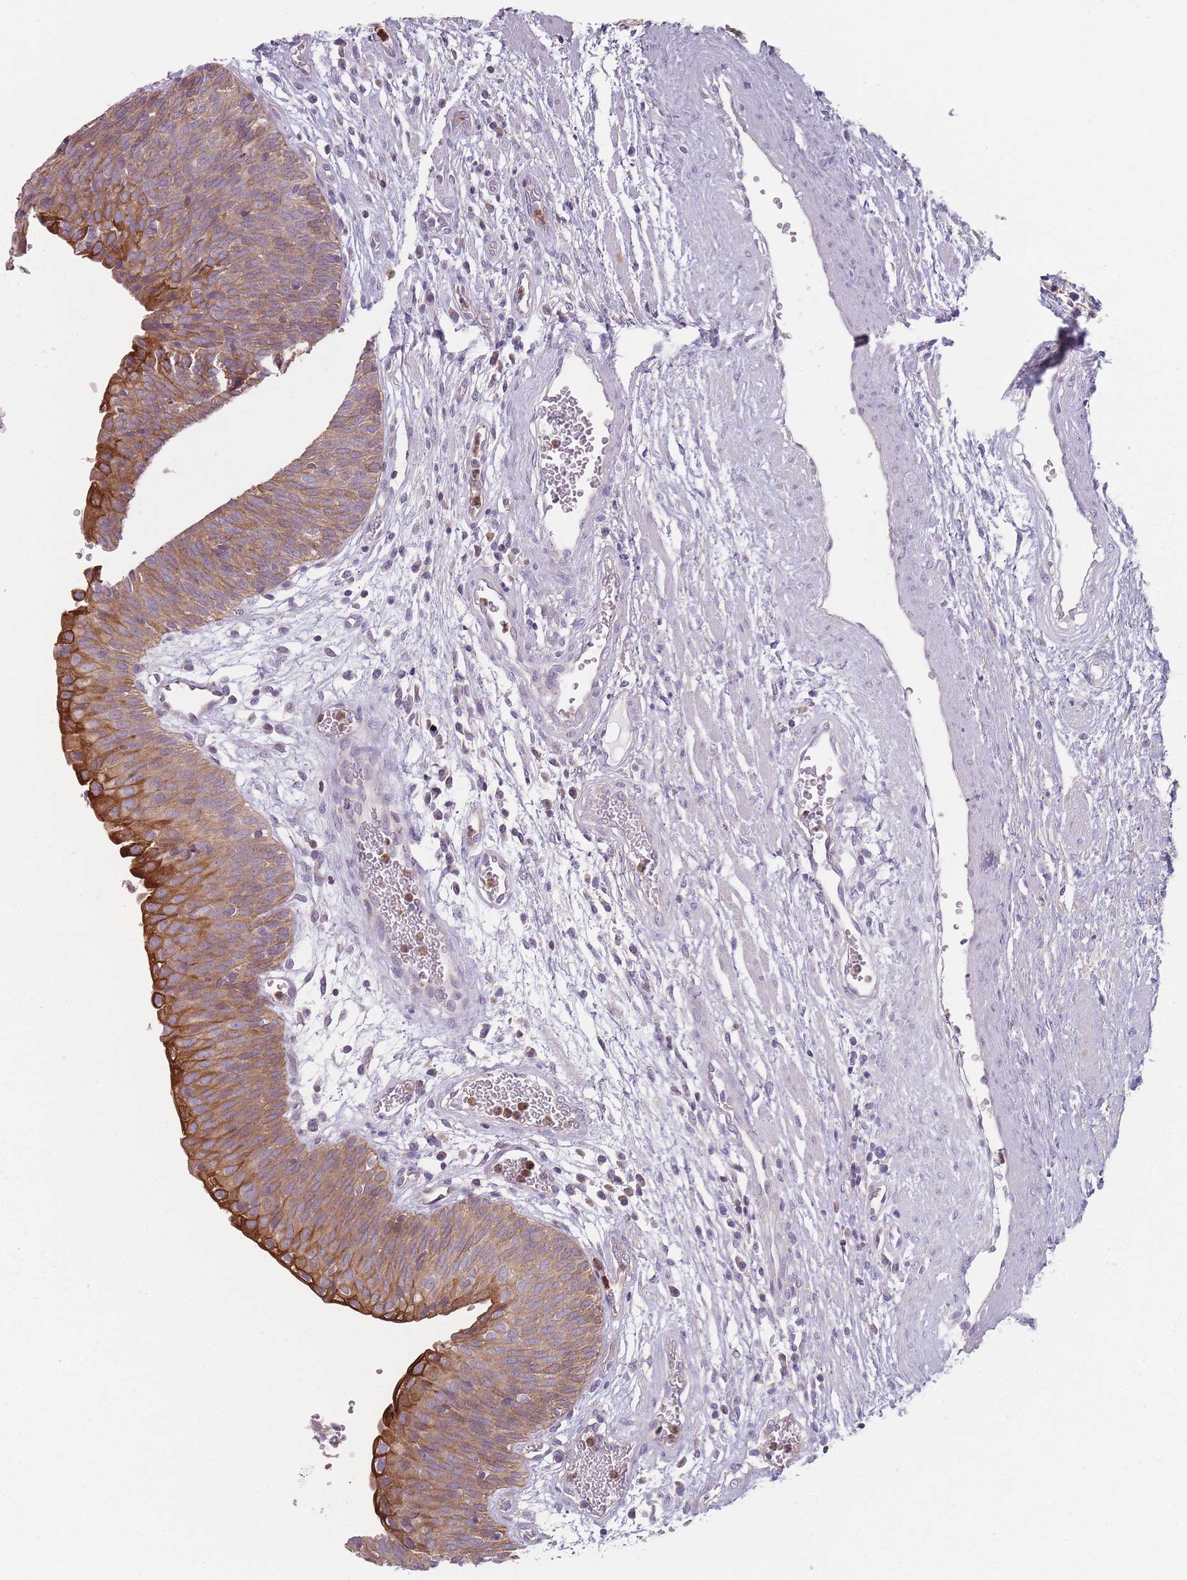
{"staining": {"intensity": "strong", "quantity": "25%-75%", "location": "cytoplasmic/membranous"}, "tissue": "urinary bladder", "cell_type": "Urothelial cells", "image_type": "normal", "snomed": [{"axis": "morphology", "description": "Normal tissue, NOS"}, {"axis": "topography", "description": "Urinary bladder"}], "caption": "Brown immunohistochemical staining in normal human urinary bladder demonstrates strong cytoplasmic/membranous expression in about 25%-75% of urothelial cells.", "gene": "HSBP1L1", "patient": {"sex": "male", "age": 55}}